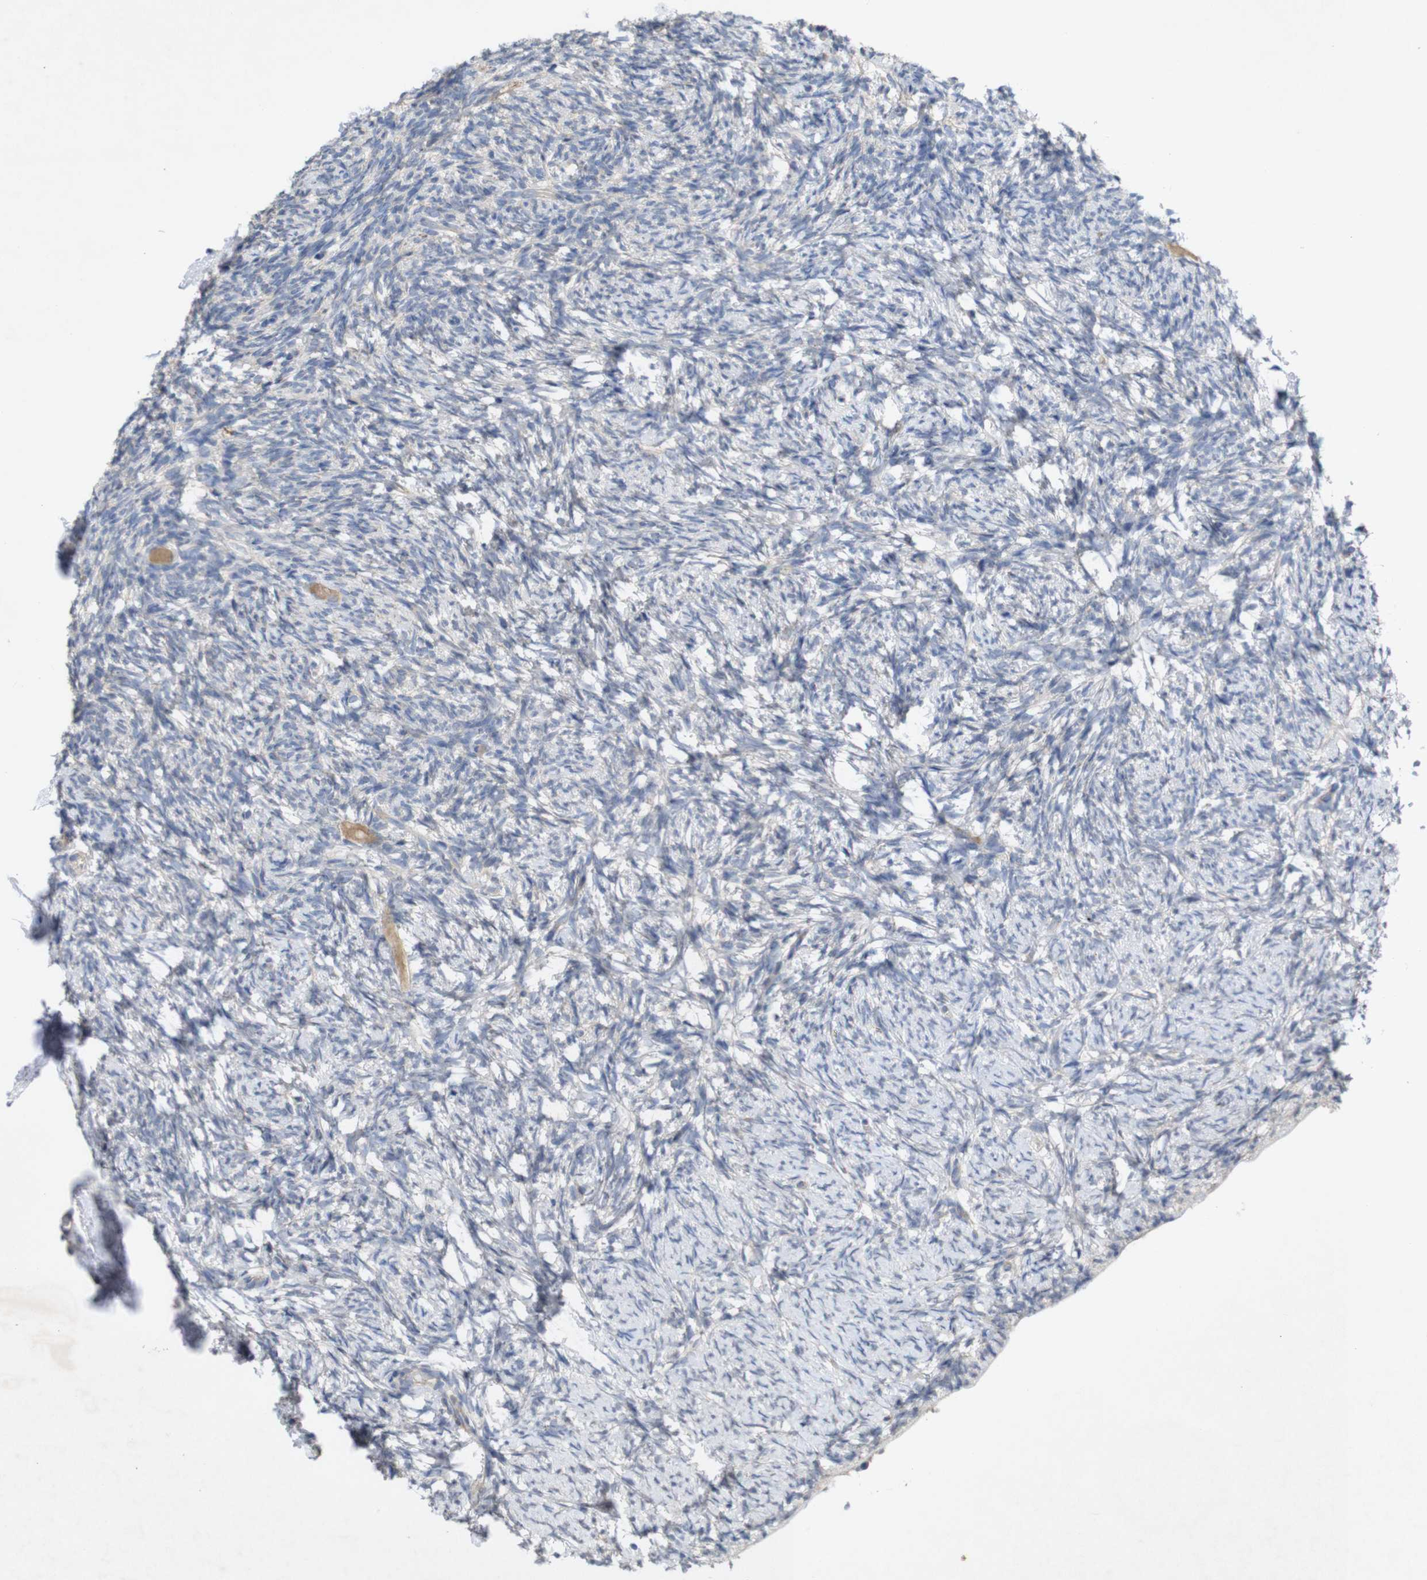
{"staining": {"intensity": "negative", "quantity": "none", "location": "none"}, "tissue": "ovary", "cell_type": "Ovarian stroma cells", "image_type": "normal", "snomed": [{"axis": "morphology", "description": "Normal tissue, NOS"}, {"axis": "topography", "description": "Ovary"}], "caption": "Immunohistochemistry (IHC) histopathology image of normal ovary stained for a protein (brown), which exhibits no staining in ovarian stroma cells. The staining is performed using DAB brown chromogen with nuclei counter-stained in using hematoxylin.", "gene": "BCAR3", "patient": {"sex": "female", "age": 60}}